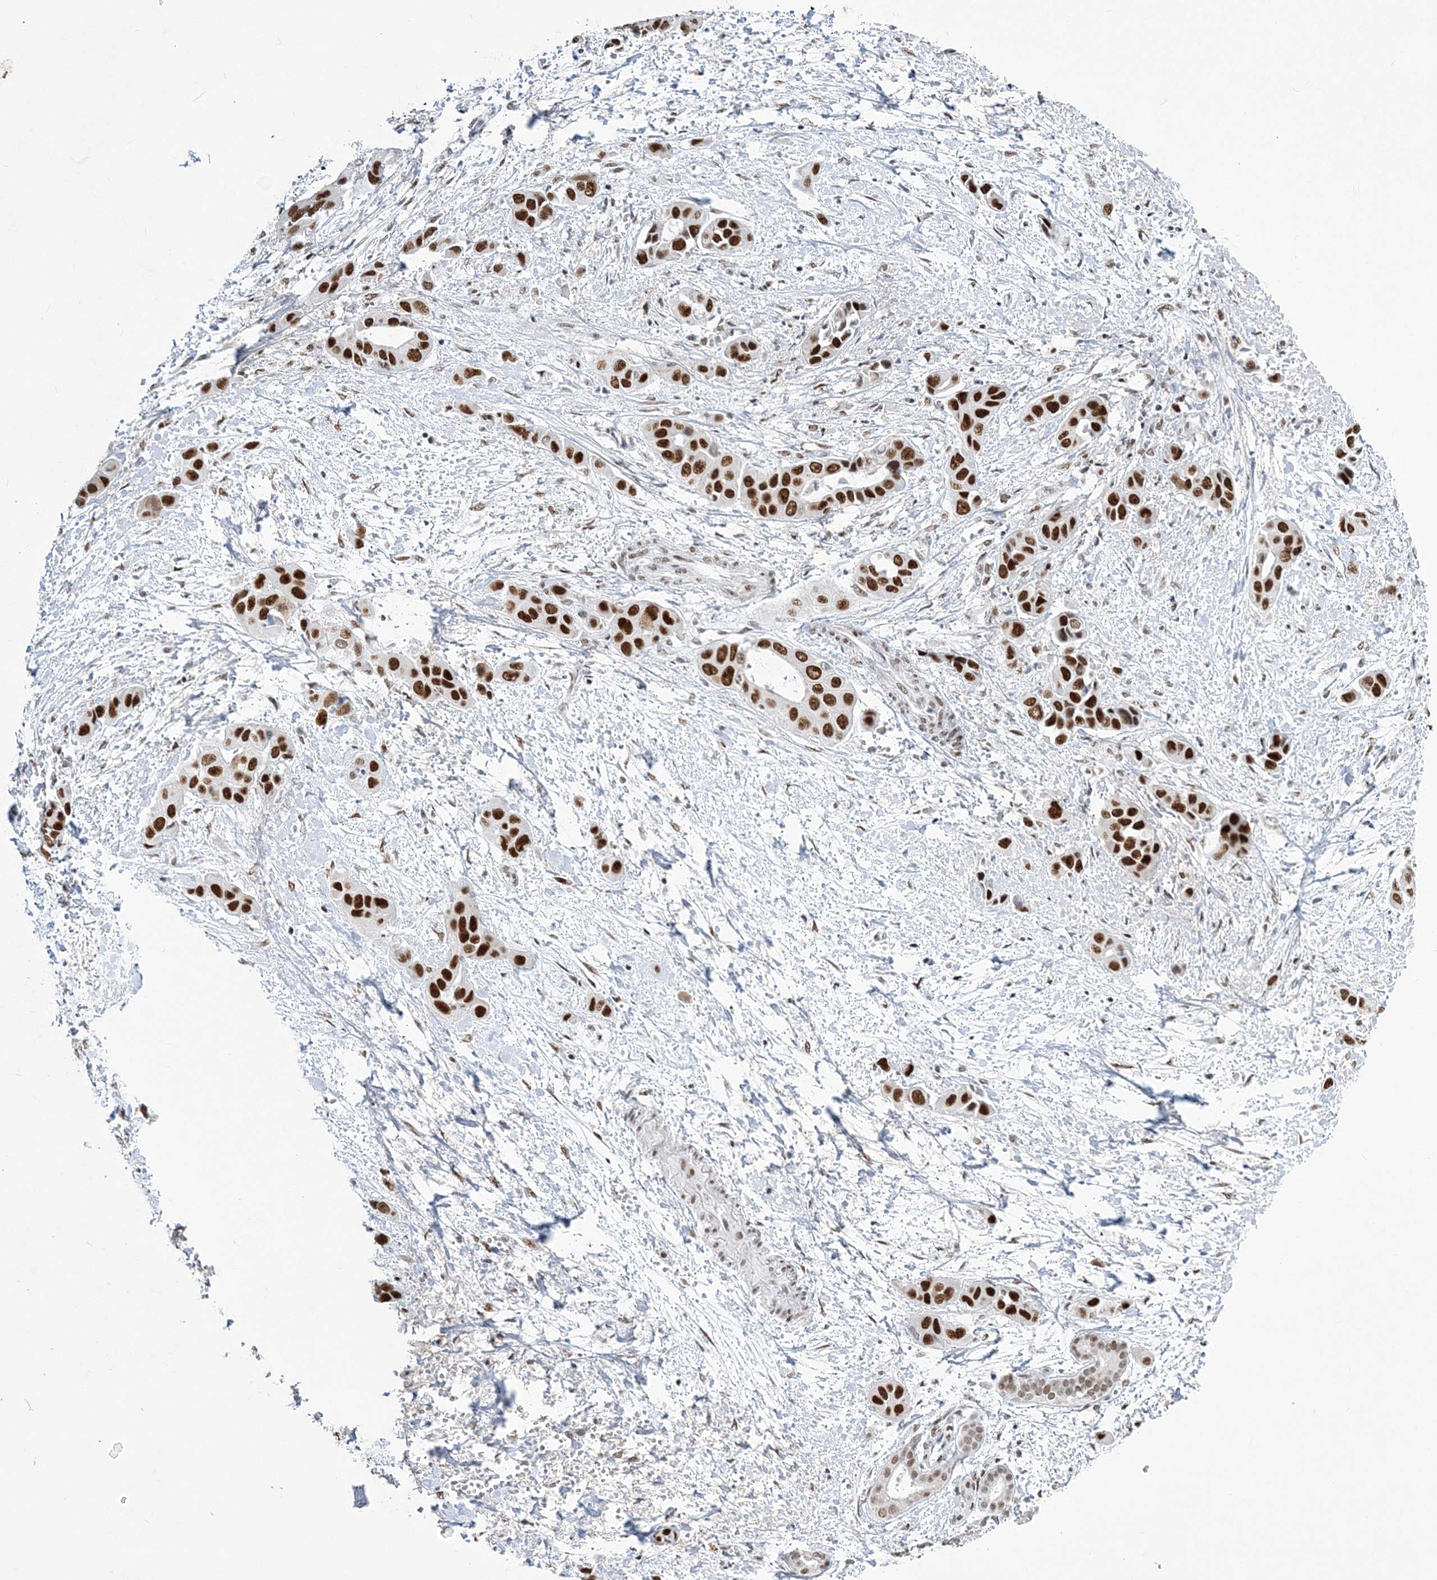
{"staining": {"intensity": "strong", "quantity": ">75%", "location": "nuclear"}, "tissue": "liver cancer", "cell_type": "Tumor cells", "image_type": "cancer", "snomed": [{"axis": "morphology", "description": "Cholangiocarcinoma"}, {"axis": "topography", "description": "Liver"}], "caption": "A brown stain labels strong nuclear positivity of a protein in human cholangiocarcinoma (liver) tumor cells. The protein of interest is shown in brown color, while the nuclei are stained blue.", "gene": "ZBTB7A", "patient": {"sex": "female", "age": 52}}